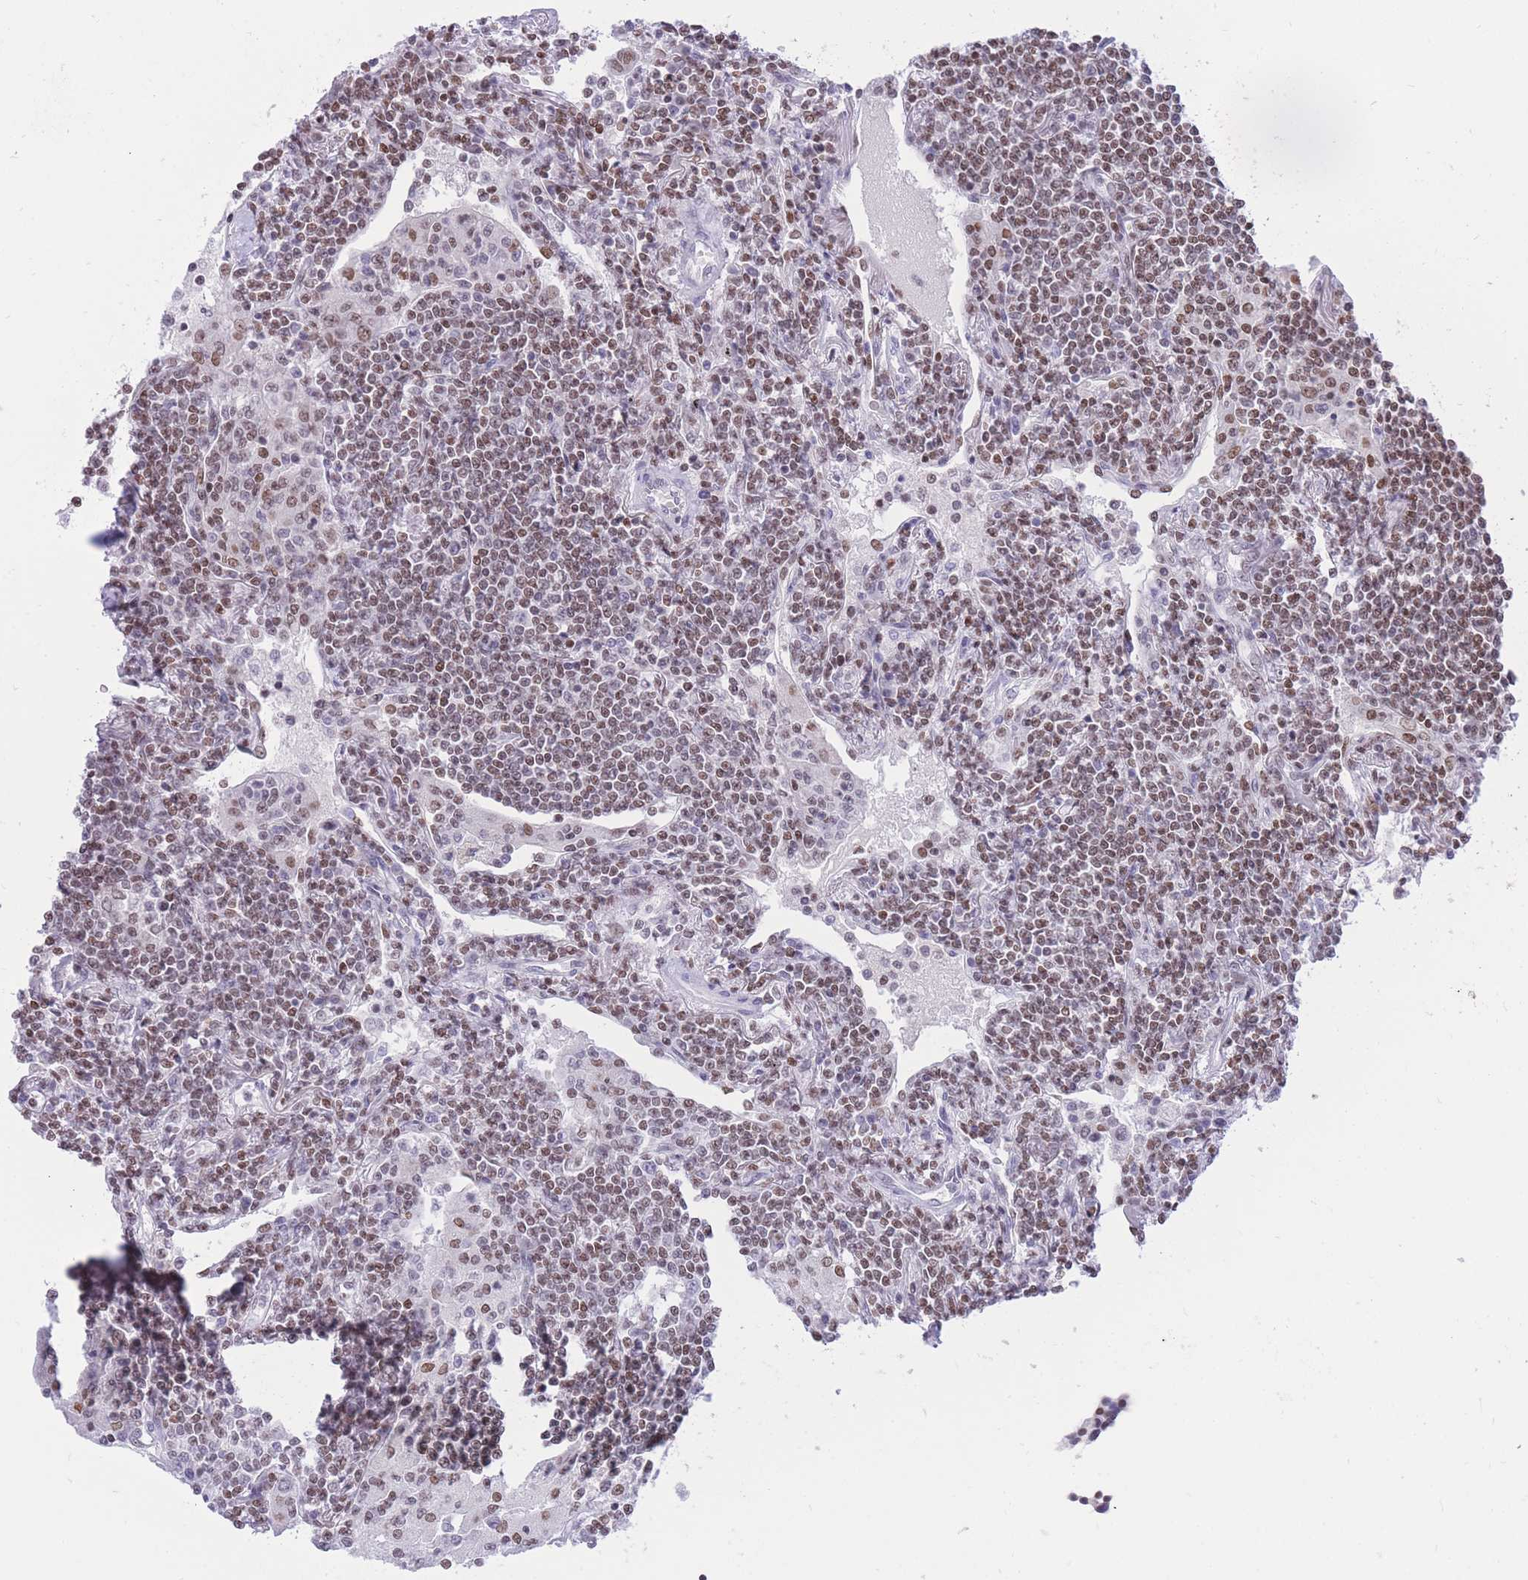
{"staining": {"intensity": "moderate", "quantity": "<25%", "location": "nuclear"}, "tissue": "lymphoma", "cell_type": "Tumor cells", "image_type": "cancer", "snomed": [{"axis": "morphology", "description": "Malignant lymphoma, non-Hodgkin's type, Low grade"}, {"axis": "topography", "description": "Lymph node"}], "caption": "Protein positivity by immunohistochemistry (IHC) shows moderate nuclear expression in about <25% of tumor cells in low-grade malignant lymphoma, non-Hodgkin's type.", "gene": "HMGN1", "patient": {"sex": "female", "age": 67}}